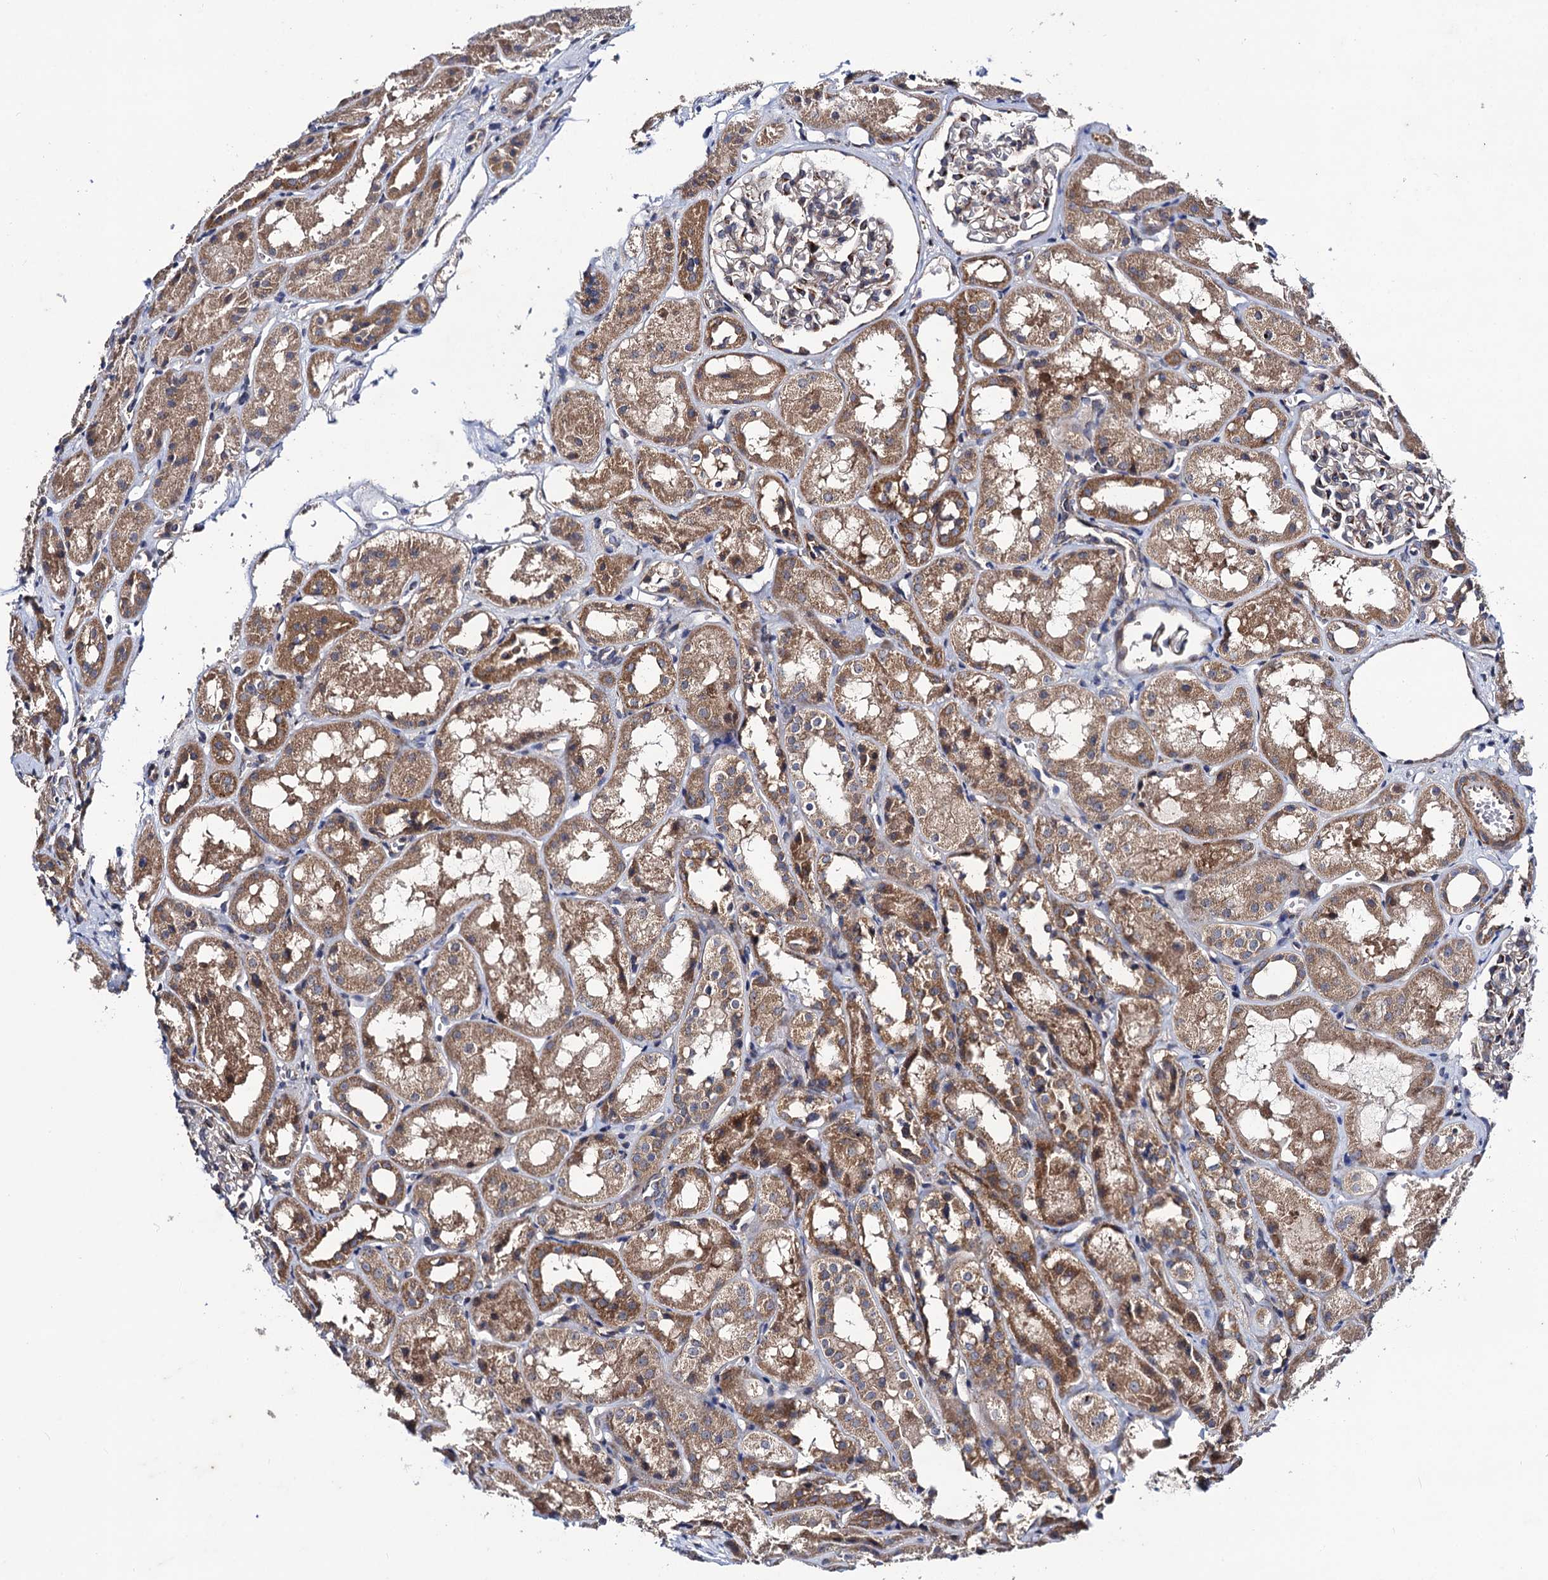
{"staining": {"intensity": "negative", "quantity": "none", "location": "none"}, "tissue": "kidney", "cell_type": "Cells in glomeruli", "image_type": "normal", "snomed": [{"axis": "morphology", "description": "Normal tissue, NOS"}, {"axis": "topography", "description": "Kidney"}], "caption": "Image shows no protein positivity in cells in glomeruli of normal kidney. Brightfield microscopy of immunohistochemistry (IHC) stained with DAB (3,3'-diaminobenzidine) (brown) and hematoxylin (blue), captured at high magnification.", "gene": "DYDC1", "patient": {"sex": "male", "age": 16}}